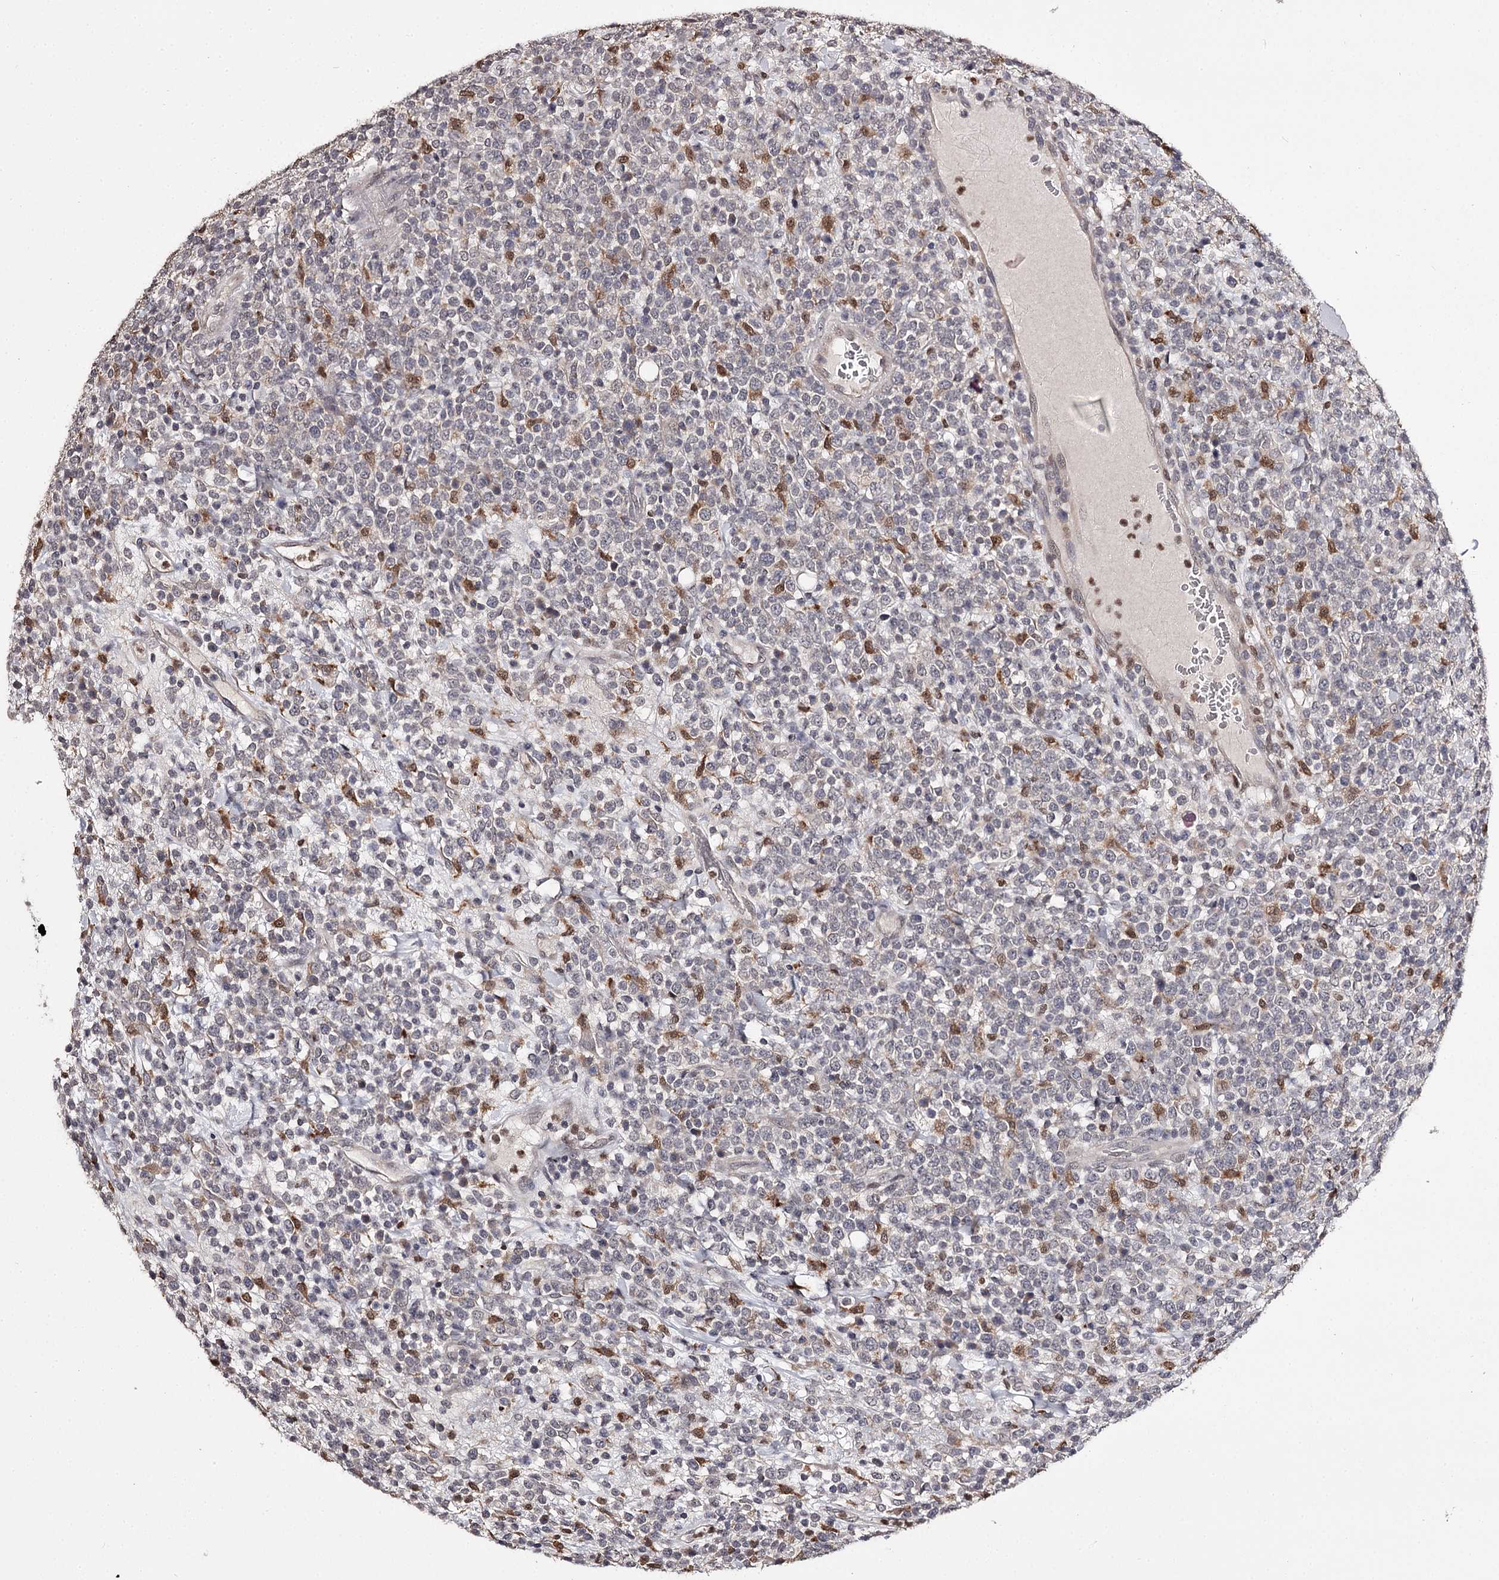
{"staining": {"intensity": "moderate", "quantity": "<25%", "location": "cytoplasmic/membranous"}, "tissue": "lymphoma", "cell_type": "Tumor cells", "image_type": "cancer", "snomed": [{"axis": "morphology", "description": "Malignant lymphoma, non-Hodgkin's type, High grade"}, {"axis": "topography", "description": "Colon"}], "caption": "Immunohistochemical staining of human lymphoma displays low levels of moderate cytoplasmic/membranous protein positivity in approximately <25% of tumor cells.", "gene": "SLC32A1", "patient": {"sex": "female", "age": 53}}